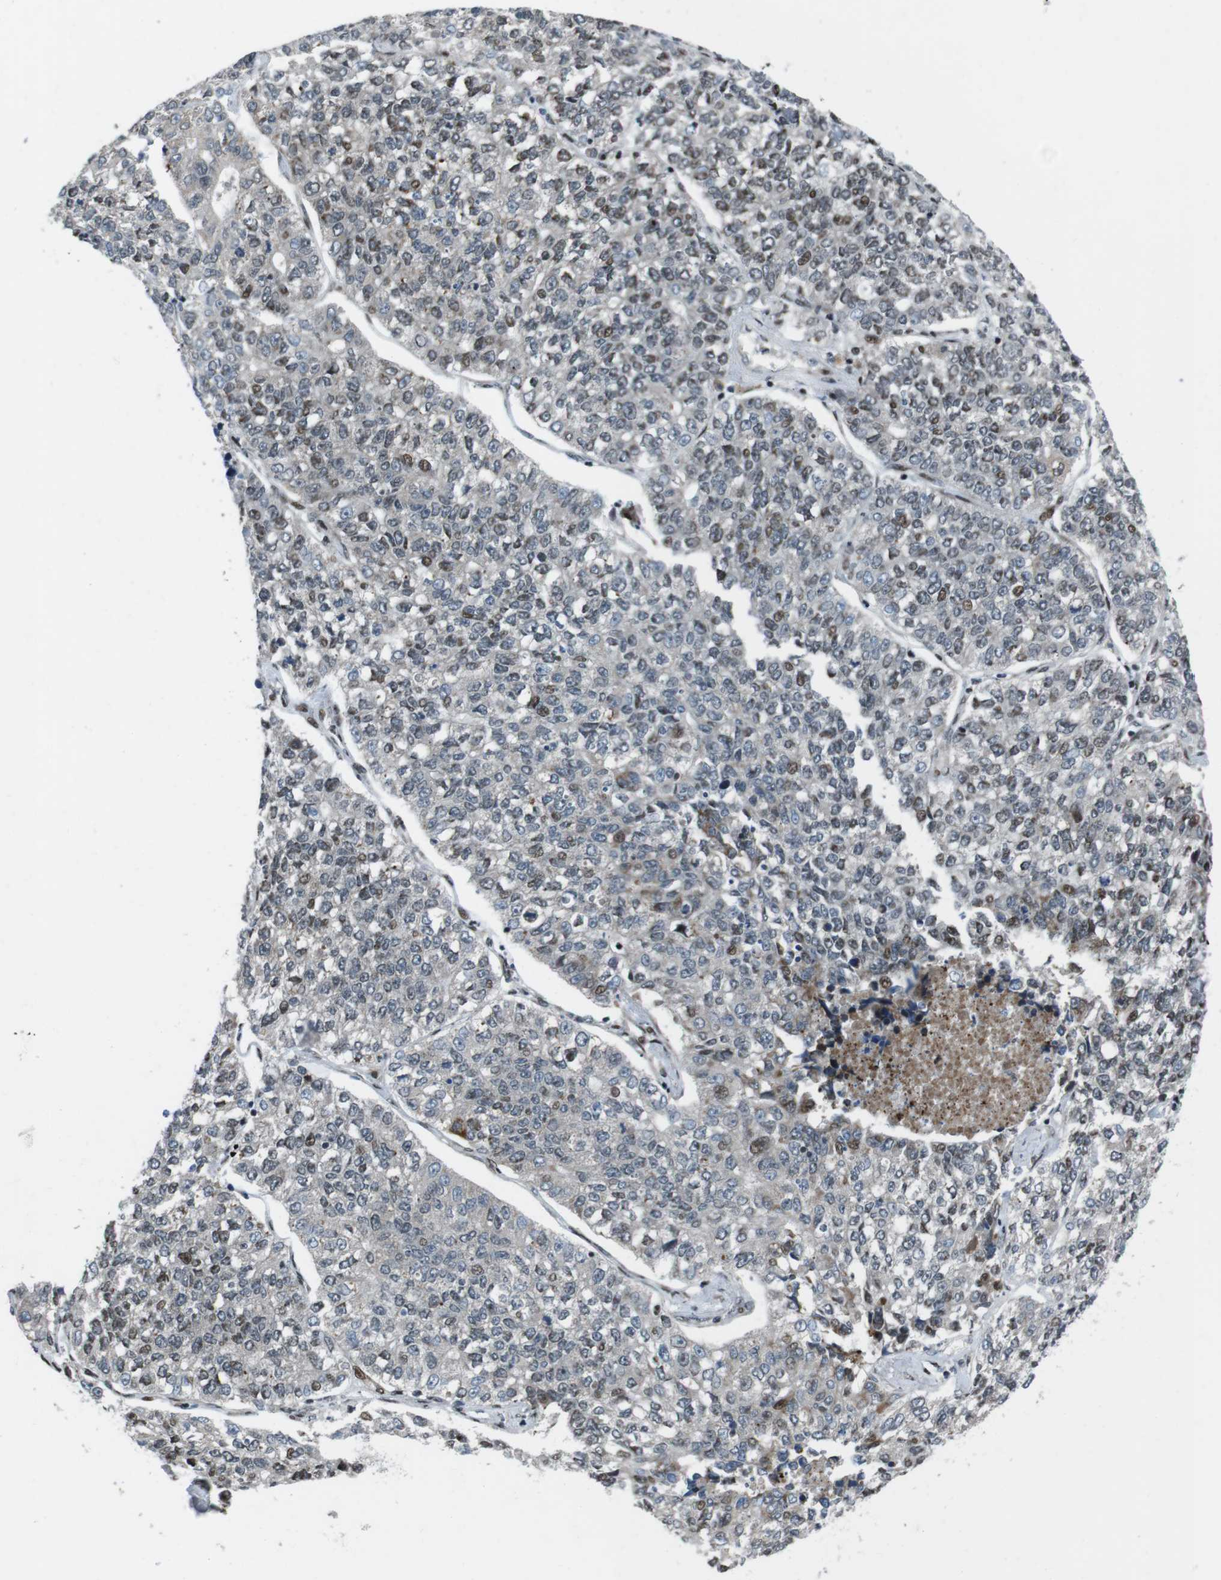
{"staining": {"intensity": "moderate", "quantity": "<25%", "location": "nuclear"}, "tissue": "lung cancer", "cell_type": "Tumor cells", "image_type": "cancer", "snomed": [{"axis": "morphology", "description": "Adenocarcinoma, NOS"}, {"axis": "topography", "description": "Lung"}], "caption": "Moderate nuclear positivity for a protein is seen in approximately <25% of tumor cells of adenocarcinoma (lung) using IHC.", "gene": "PBRM1", "patient": {"sex": "male", "age": 49}}